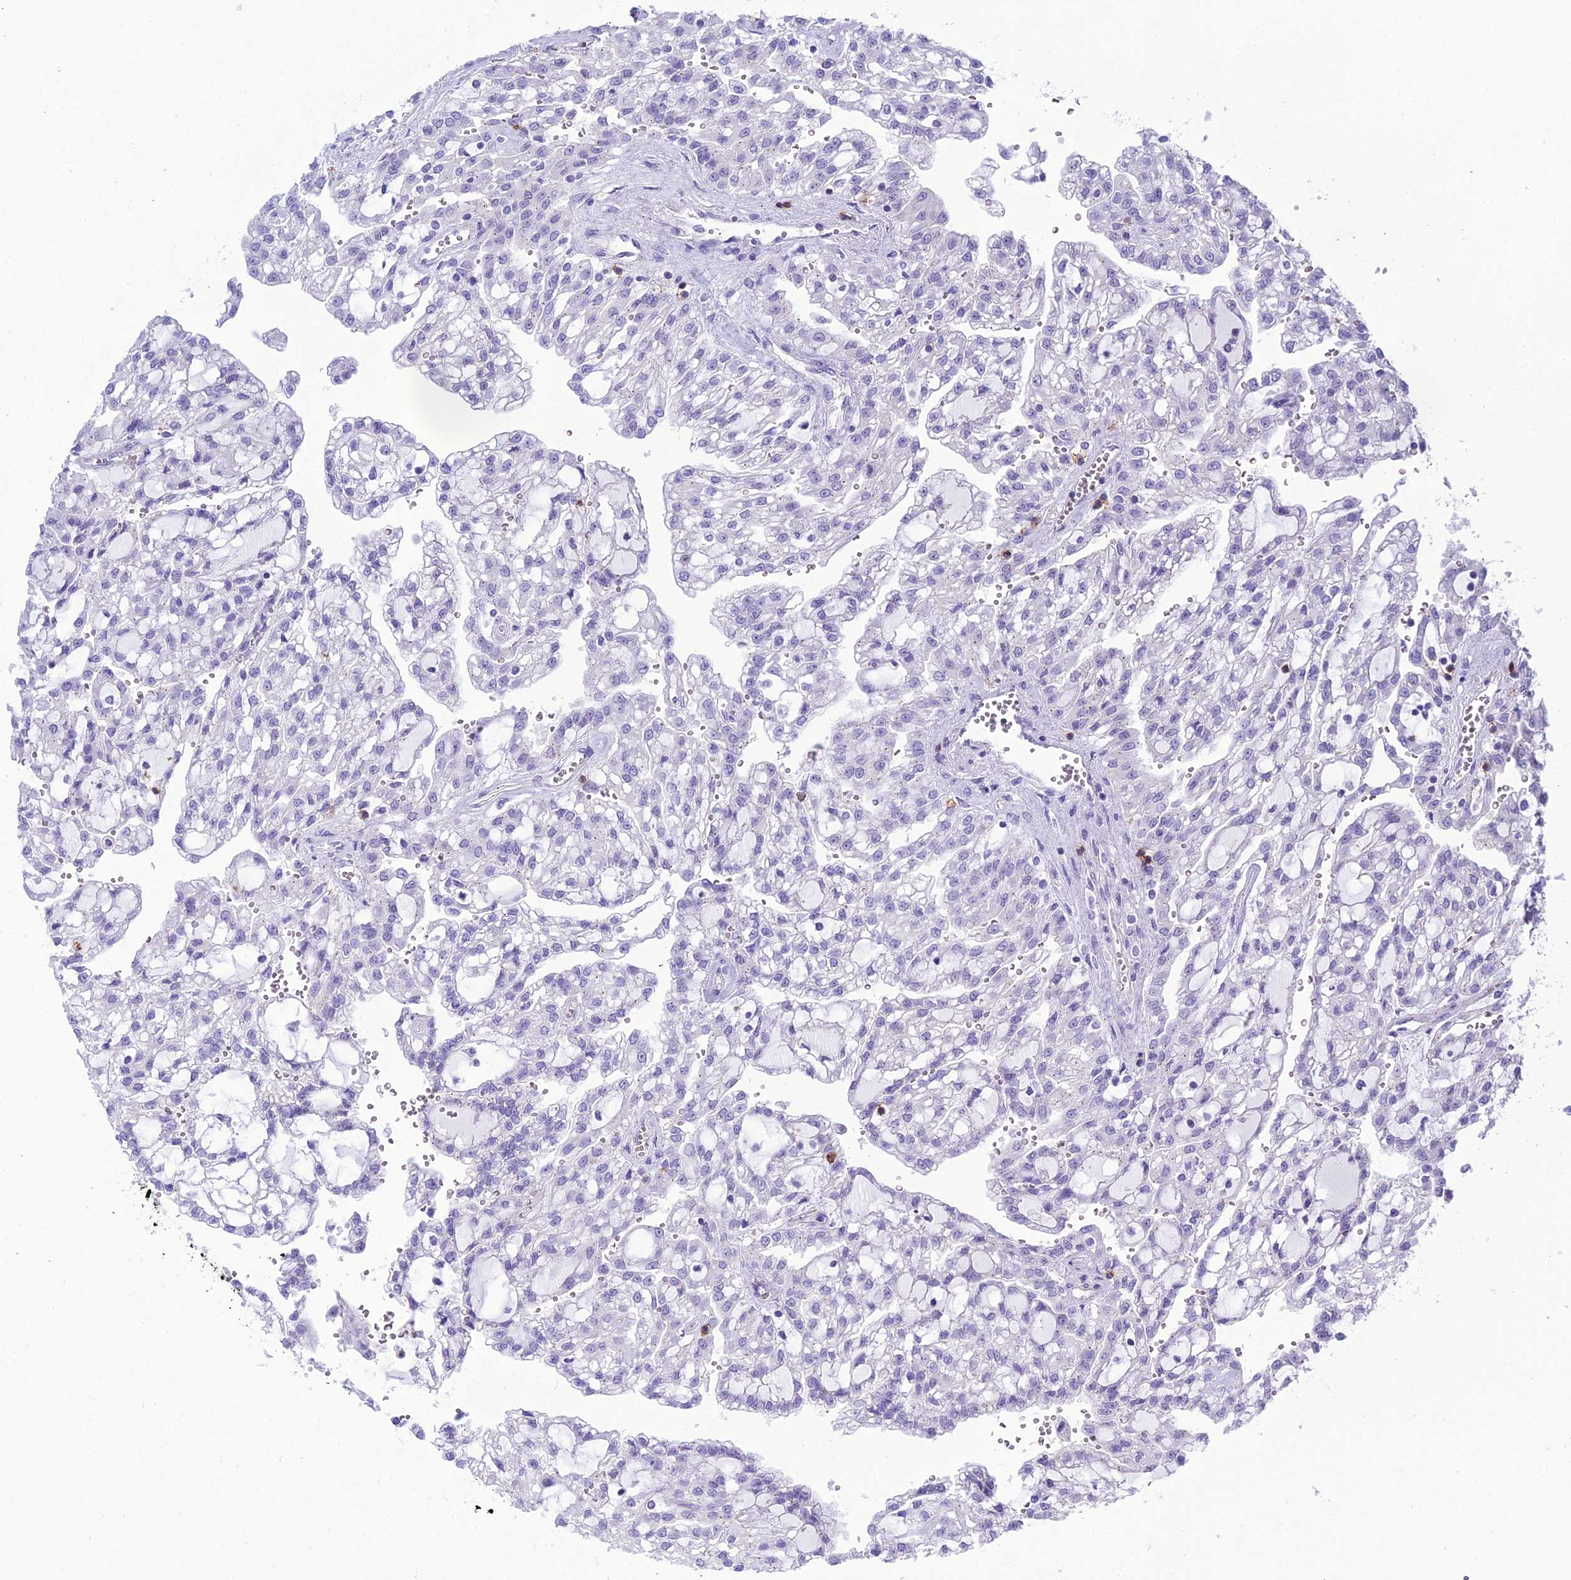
{"staining": {"intensity": "negative", "quantity": "none", "location": "none"}, "tissue": "renal cancer", "cell_type": "Tumor cells", "image_type": "cancer", "snomed": [{"axis": "morphology", "description": "Adenocarcinoma, NOS"}, {"axis": "topography", "description": "Kidney"}], "caption": "High magnification brightfield microscopy of adenocarcinoma (renal) stained with DAB (brown) and counterstained with hematoxylin (blue): tumor cells show no significant expression.", "gene": "OR1Q1", "patient": {"sex": "male", "age": 63}}